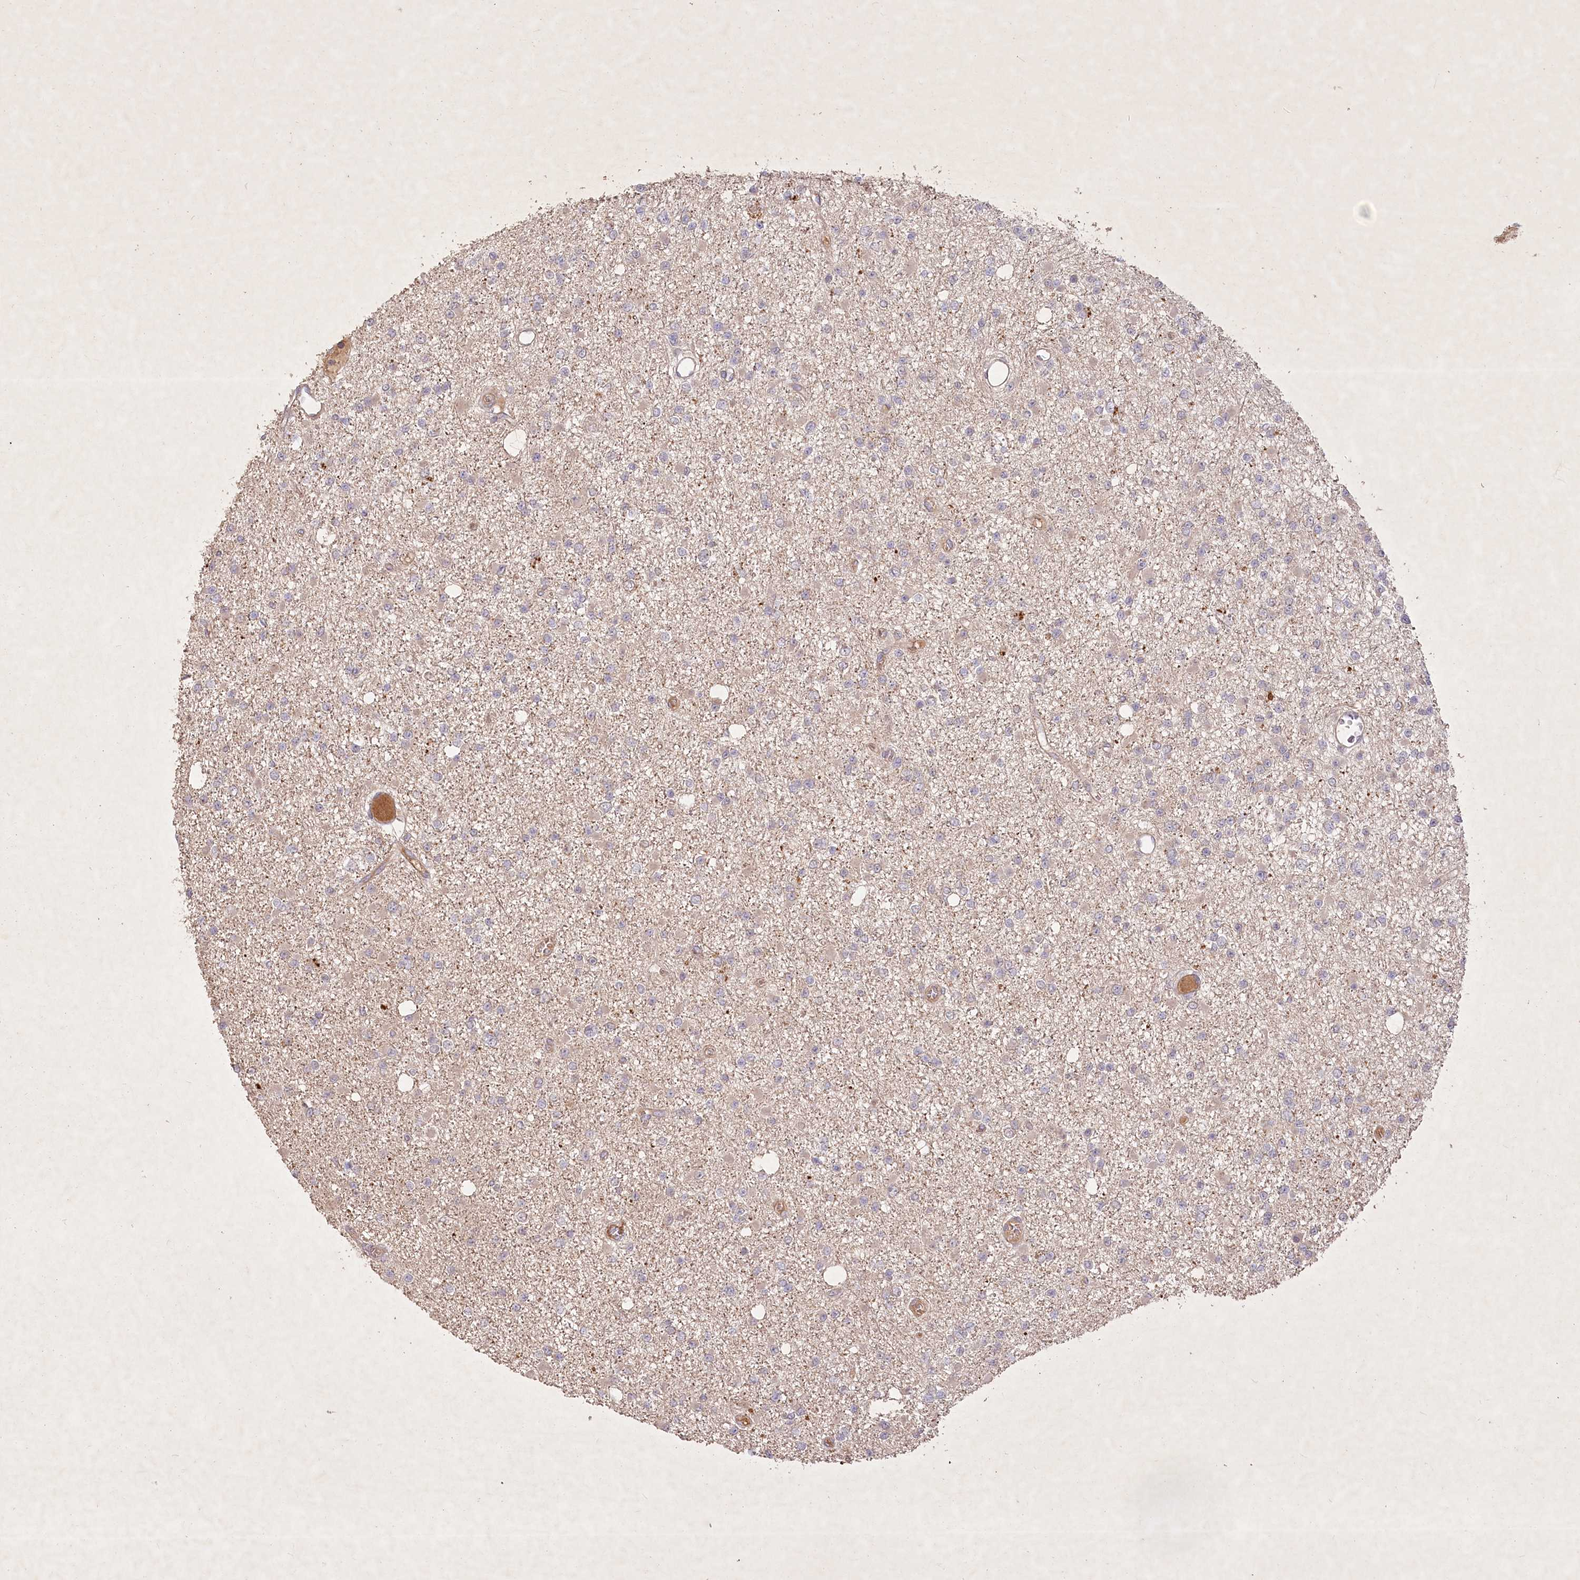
{"staining": {"intensity": "negative", "quantity": "none", "location": "none"}, "tissue": "glioma", "cell_type": "Tumor cells", "image_type": "cancer", "snomed": [{"axis": "morphology", "description": "Glioma, malignant, Low grade"}, {"axis": "topography", "description": "Brain"}], "caption": "There is no significant staining in tumor cells of low-grade glioma (malignant).", "gene": "IRAK1BP1", "patient": {"sex": "female", "age": 22}}